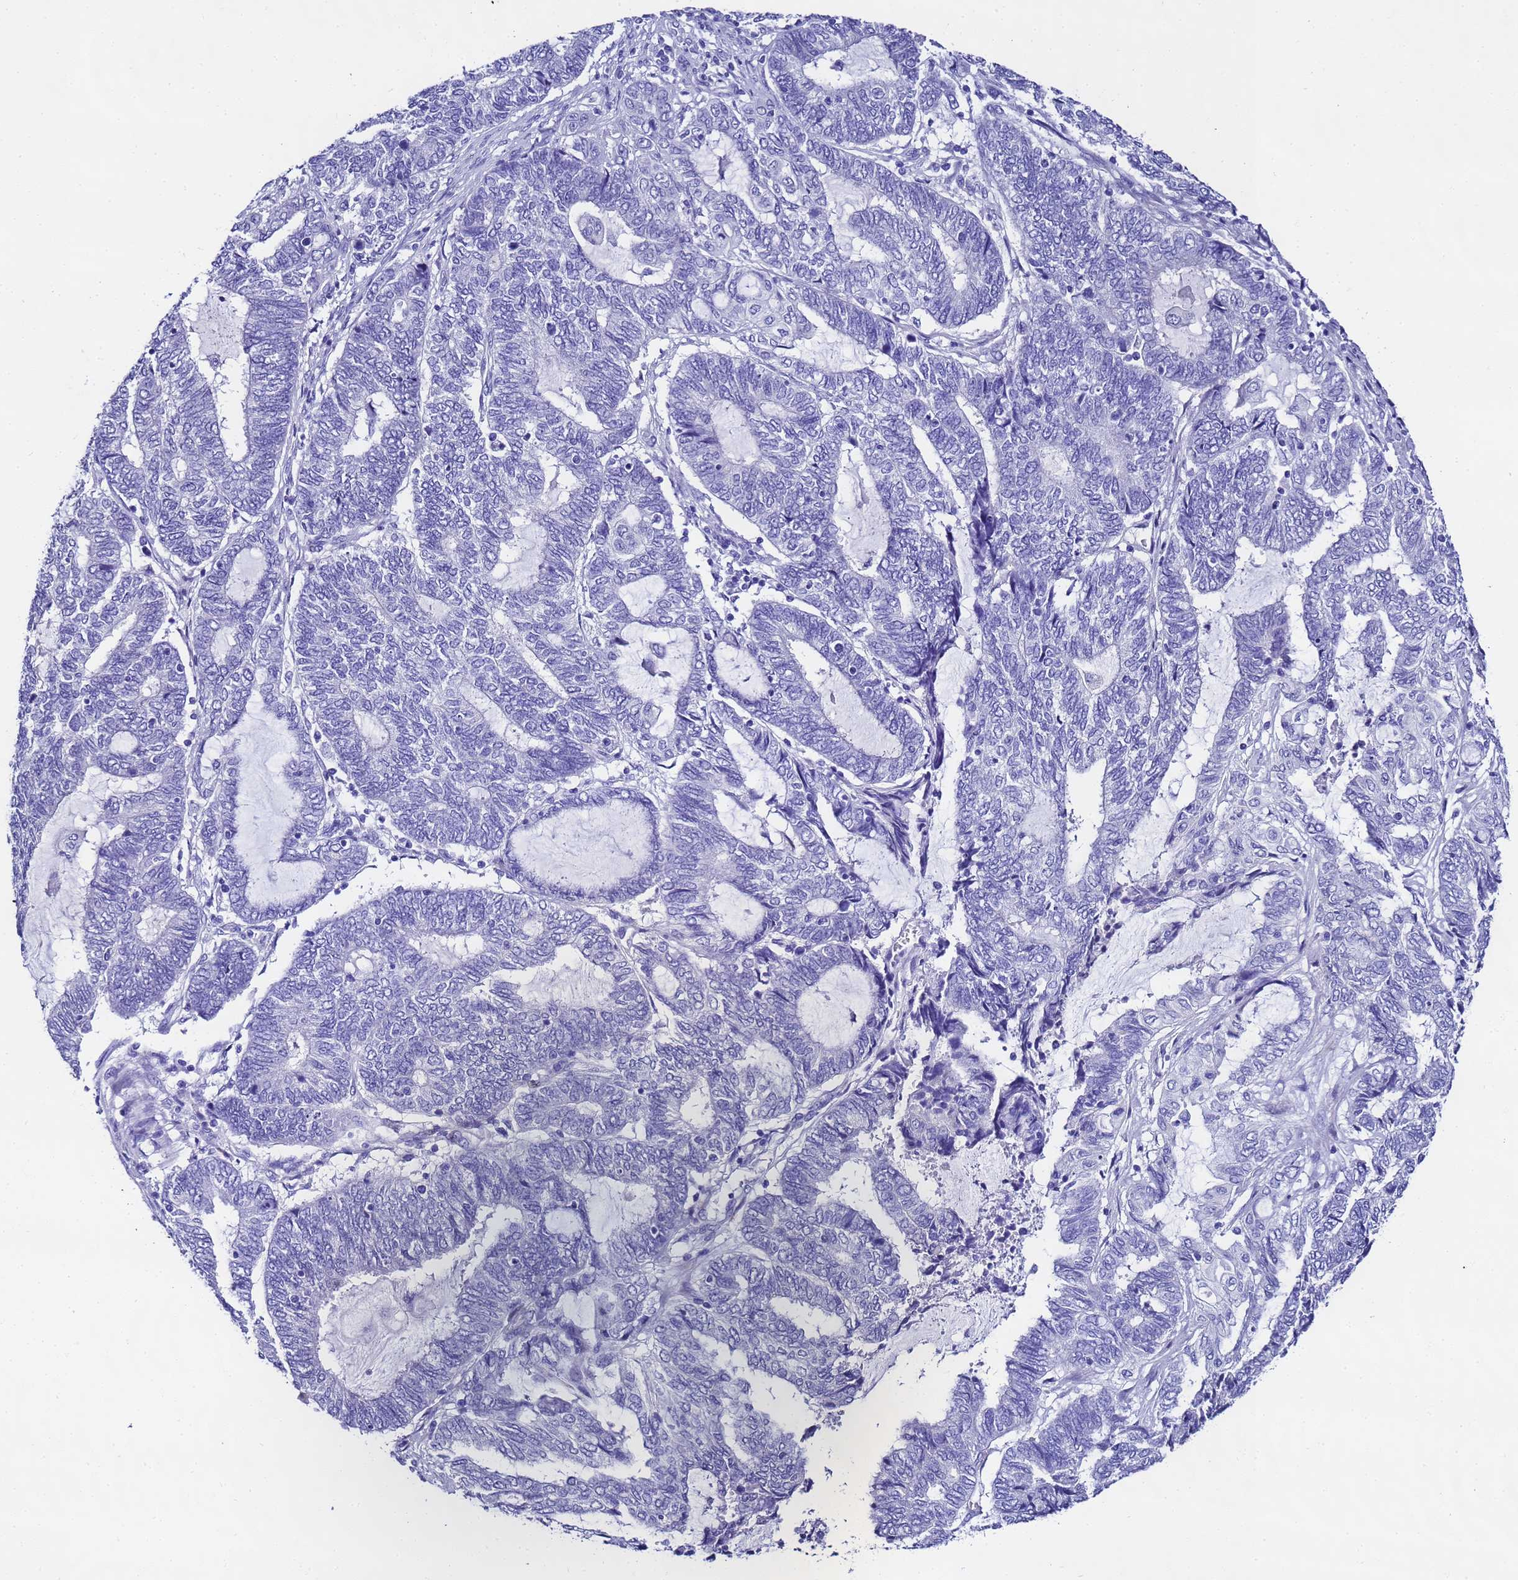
{"staining": {"intensity": "negative", "quantity": "none", "location": "none"}, "tissue": "endometrial cancer", "cell_type": "Tumor cells", "image_type": "cancer", "snomed": [{"axis": "morphology", "description": "Adenocarcinoma, NOS"}, {"axis": "topography", "description": "Uterus"}, {"axis": "topography", "description": "Endometrium"}], "caption": "There is no significant staining in tumor cells of endometrial cancer (adenocarcinoma).", "gene": "UGT2B10", "patient": {"sex": "female", "age": 70}}